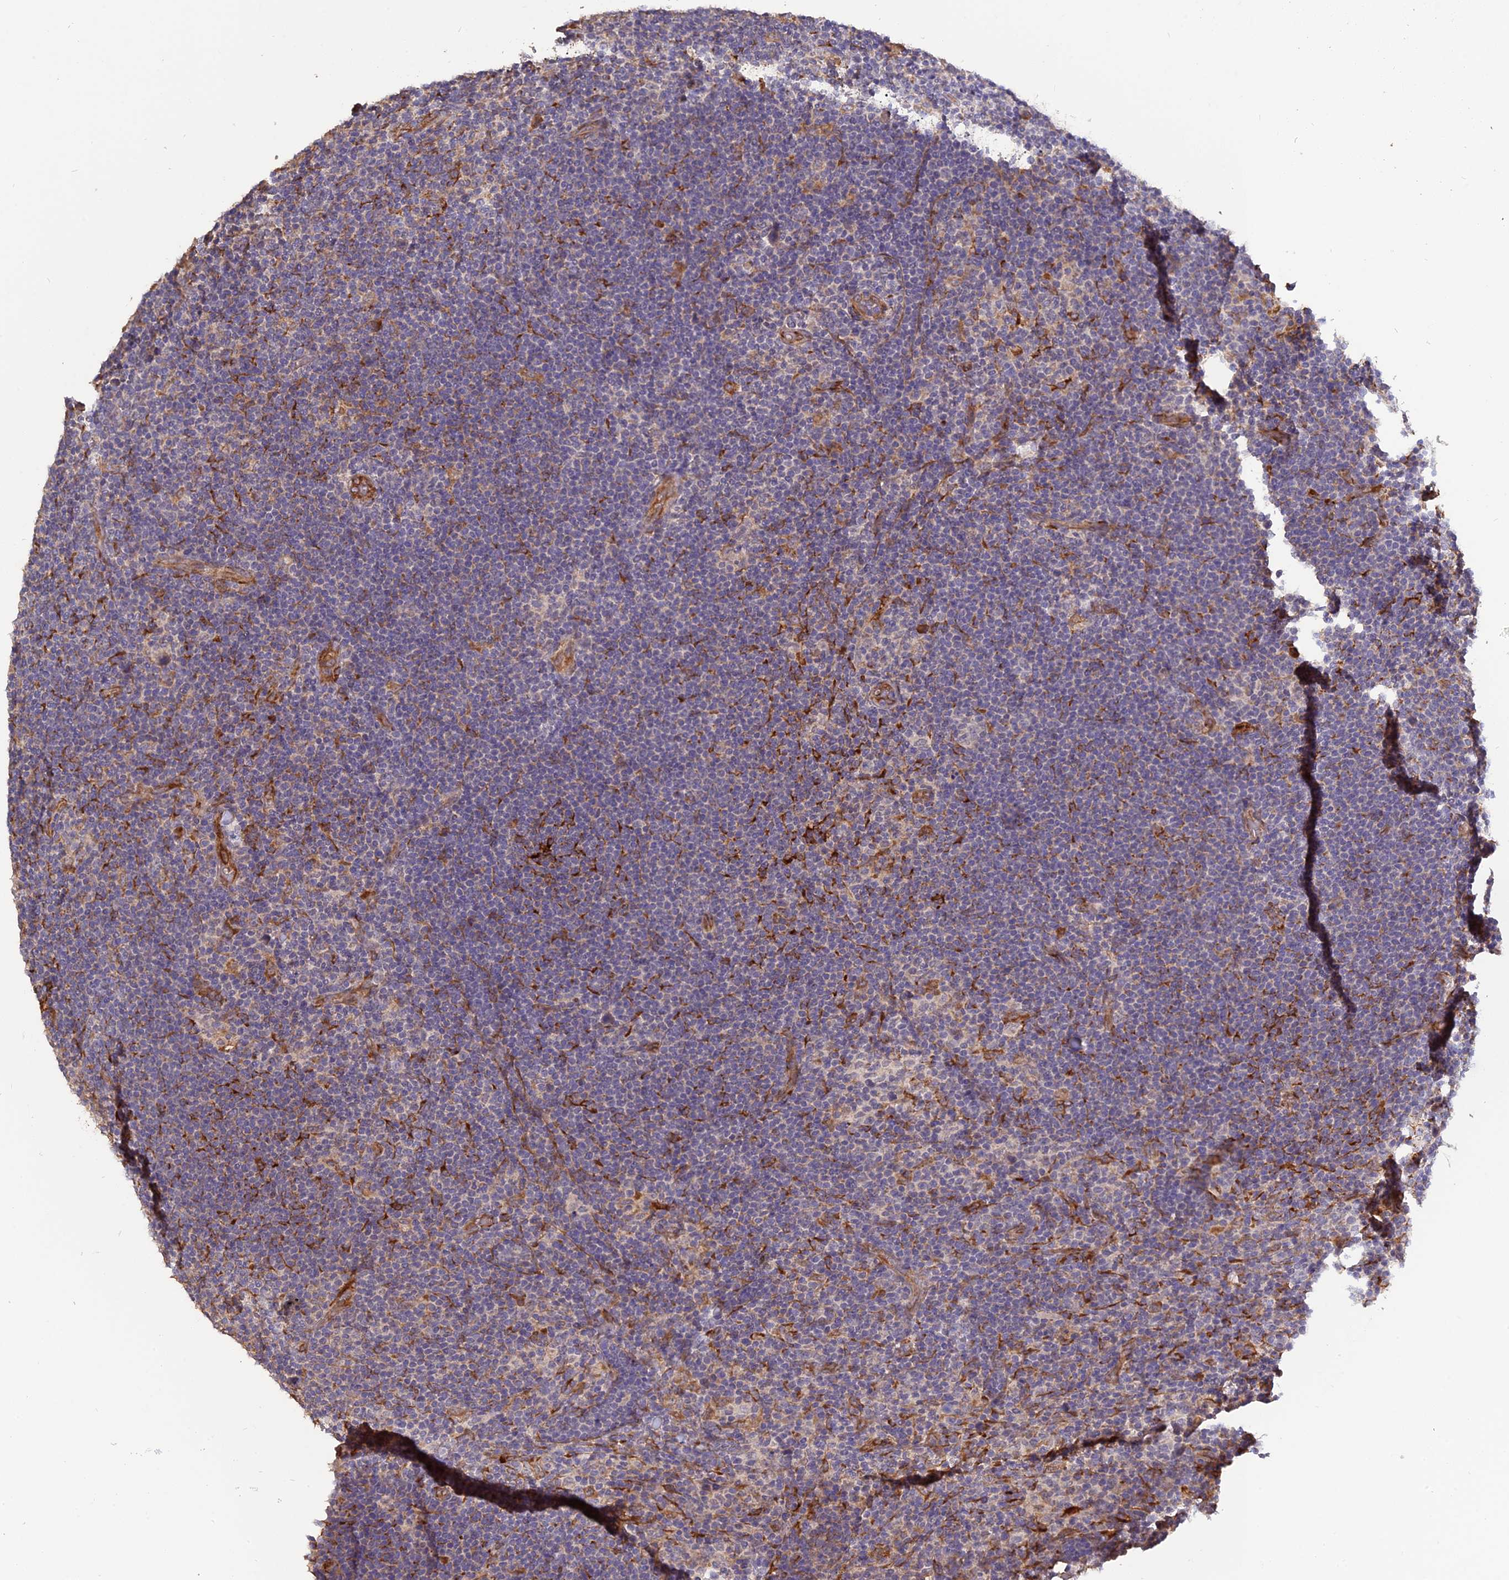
{"staining": {"intensity": "negative", "quantity": "none", "location": "none"}, "tissue": "lymphoma", "cell_type": "Tumor cells", "image_type": "cancer", "snomed": [{"axis": "morphology", "description": "Hodgkin's disease, NOS"}, {"axis": "topography", "description": "Lymph node"}], "caption": "Protein analysis of Hodgkin's disease exhibits no significant positivity in tumor cells.", "gene": "PPIC", "patient": {"sex": "female", "age": 57}}